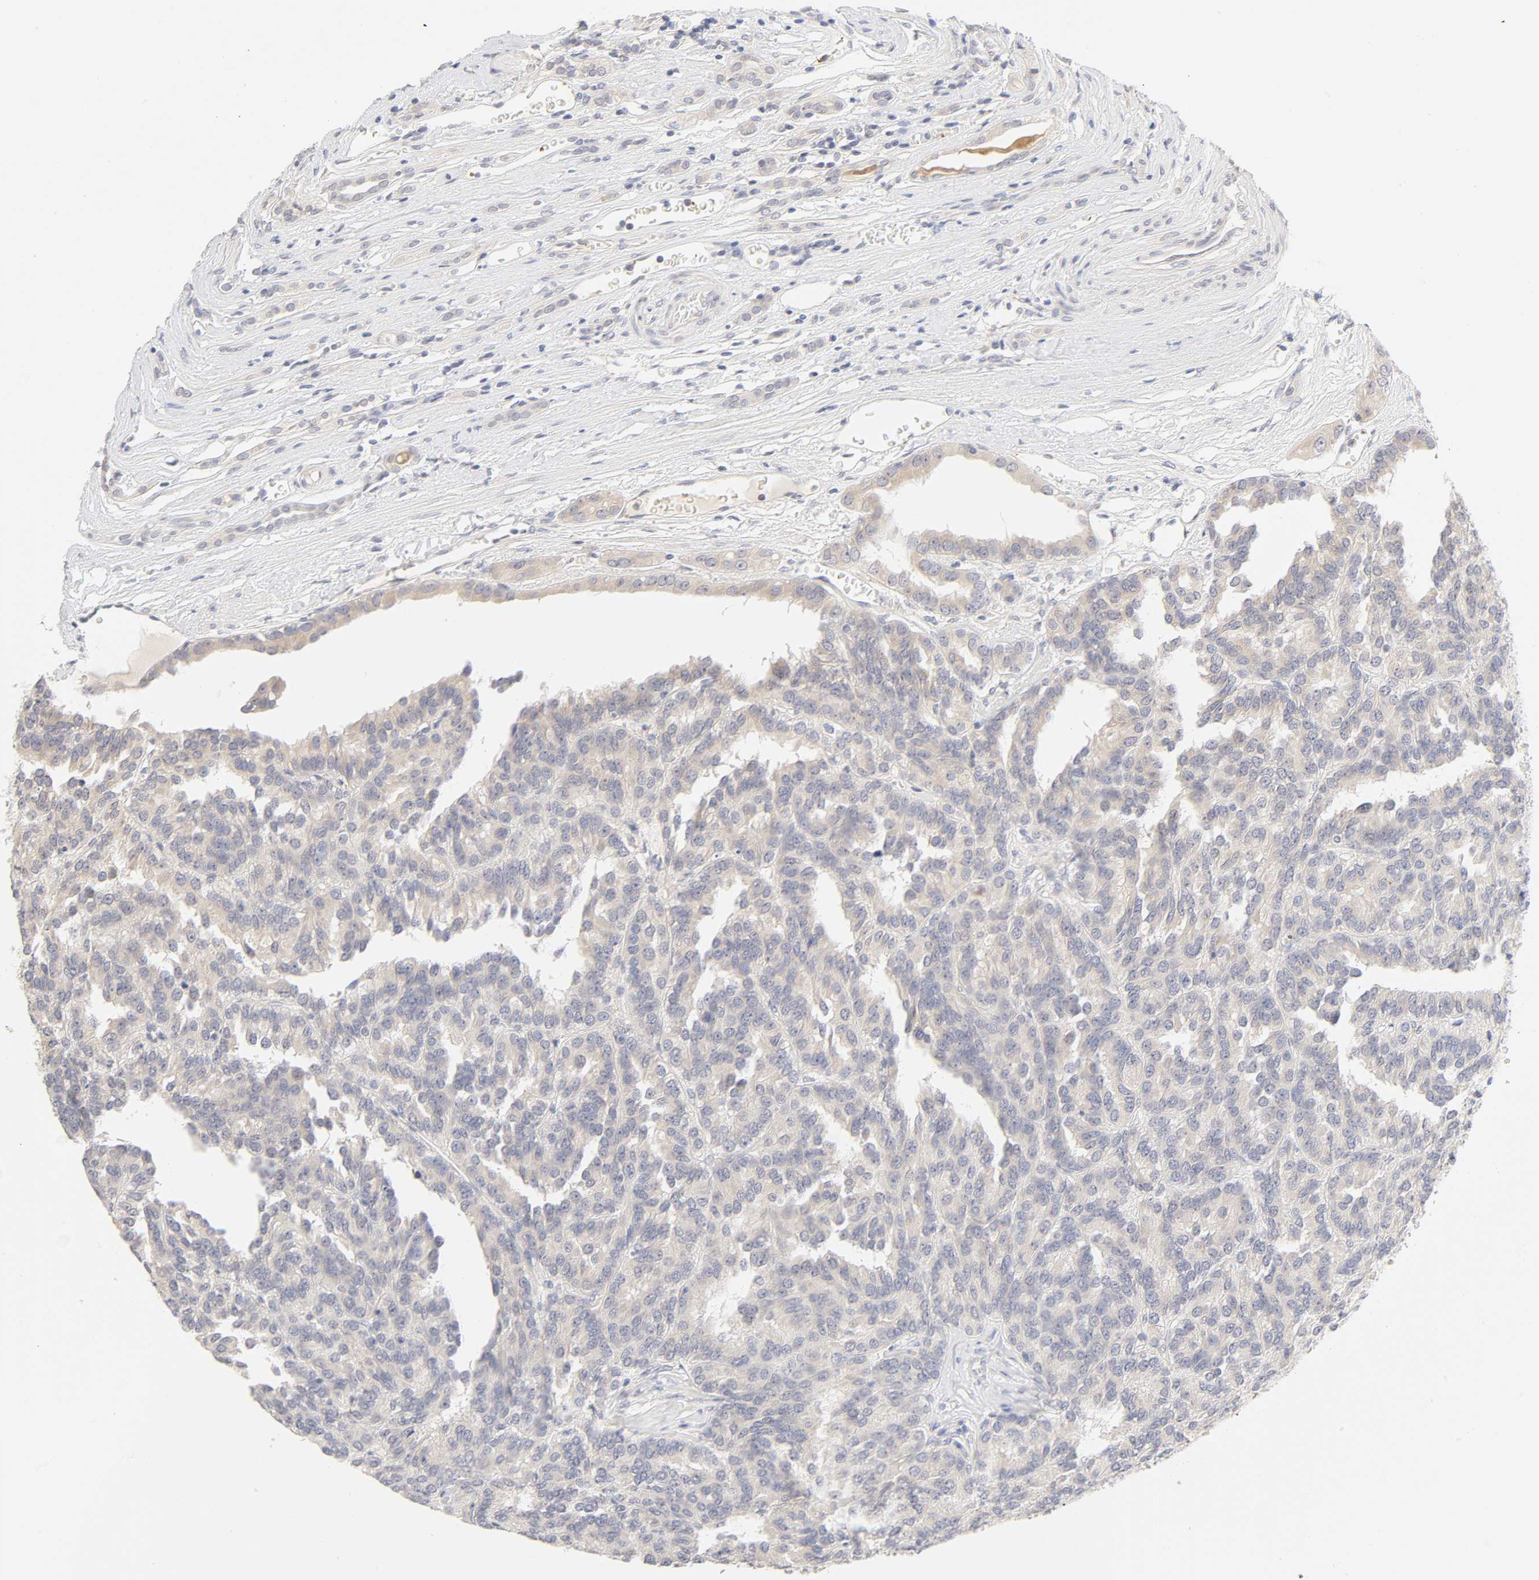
{"staining": {"intensity": "weak", "quantity": ">75%", "location": "cytoplasmic/membranous"}, "tissue": "renal cancer", "cell_type": "Tumor cells", "image_type": "cancer", "snomed": [{"axis": "morphology", "description": "Adenocarcinoma, NOS"}, {"axis": "topography", "description": "Kidney"}], "caption": "DAB (3,3'-diaminobenzidine) immunohistochemical staining of human renal cancer reveals weak cytoplasmic/membranous protein expression in approximately >75% of tumor cells.", "gene": "CYP4B1", "patient": {"sex": "male", "age": 46}}